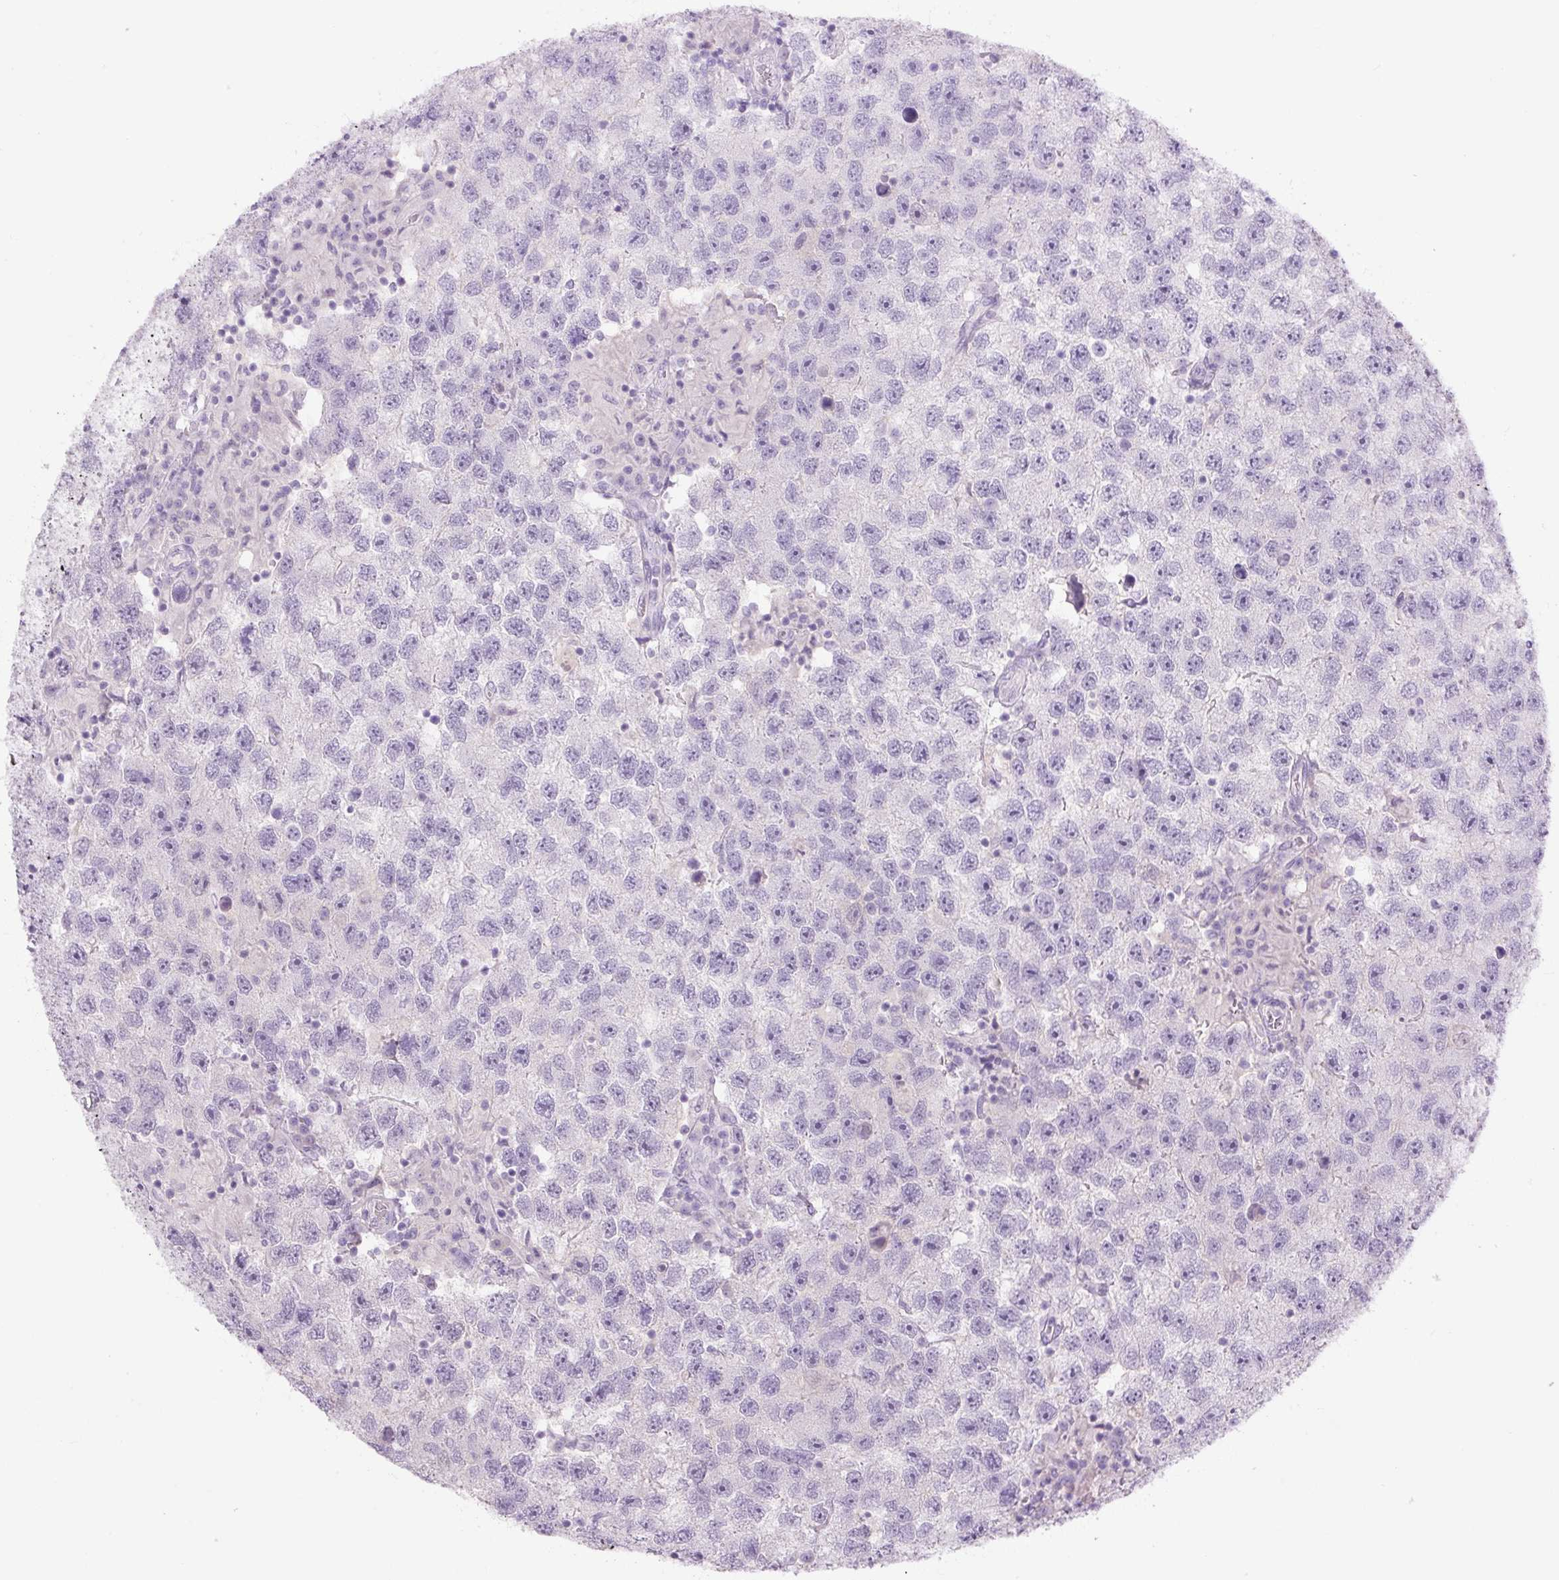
{"staining": {"intensity": "negative", "quantity": "none", "location": "none"}, "tissue": "testis cancer", "cell_type": "Tumor cells", "image_type": "cancer", "snomed": [{"axis": "morphology", "description": "Seminoma, NOS"}, {"axis": "topography", "description": "Testis"}], "caption": "Immunohistochemistry (IHC) histopathology image of testis cancer (seminoma) stained for a protein (brown), which demonstrates no positivity in tumor cells.", "gene": "COL9A2", "patient": {"sex": "male", "age": 26}}